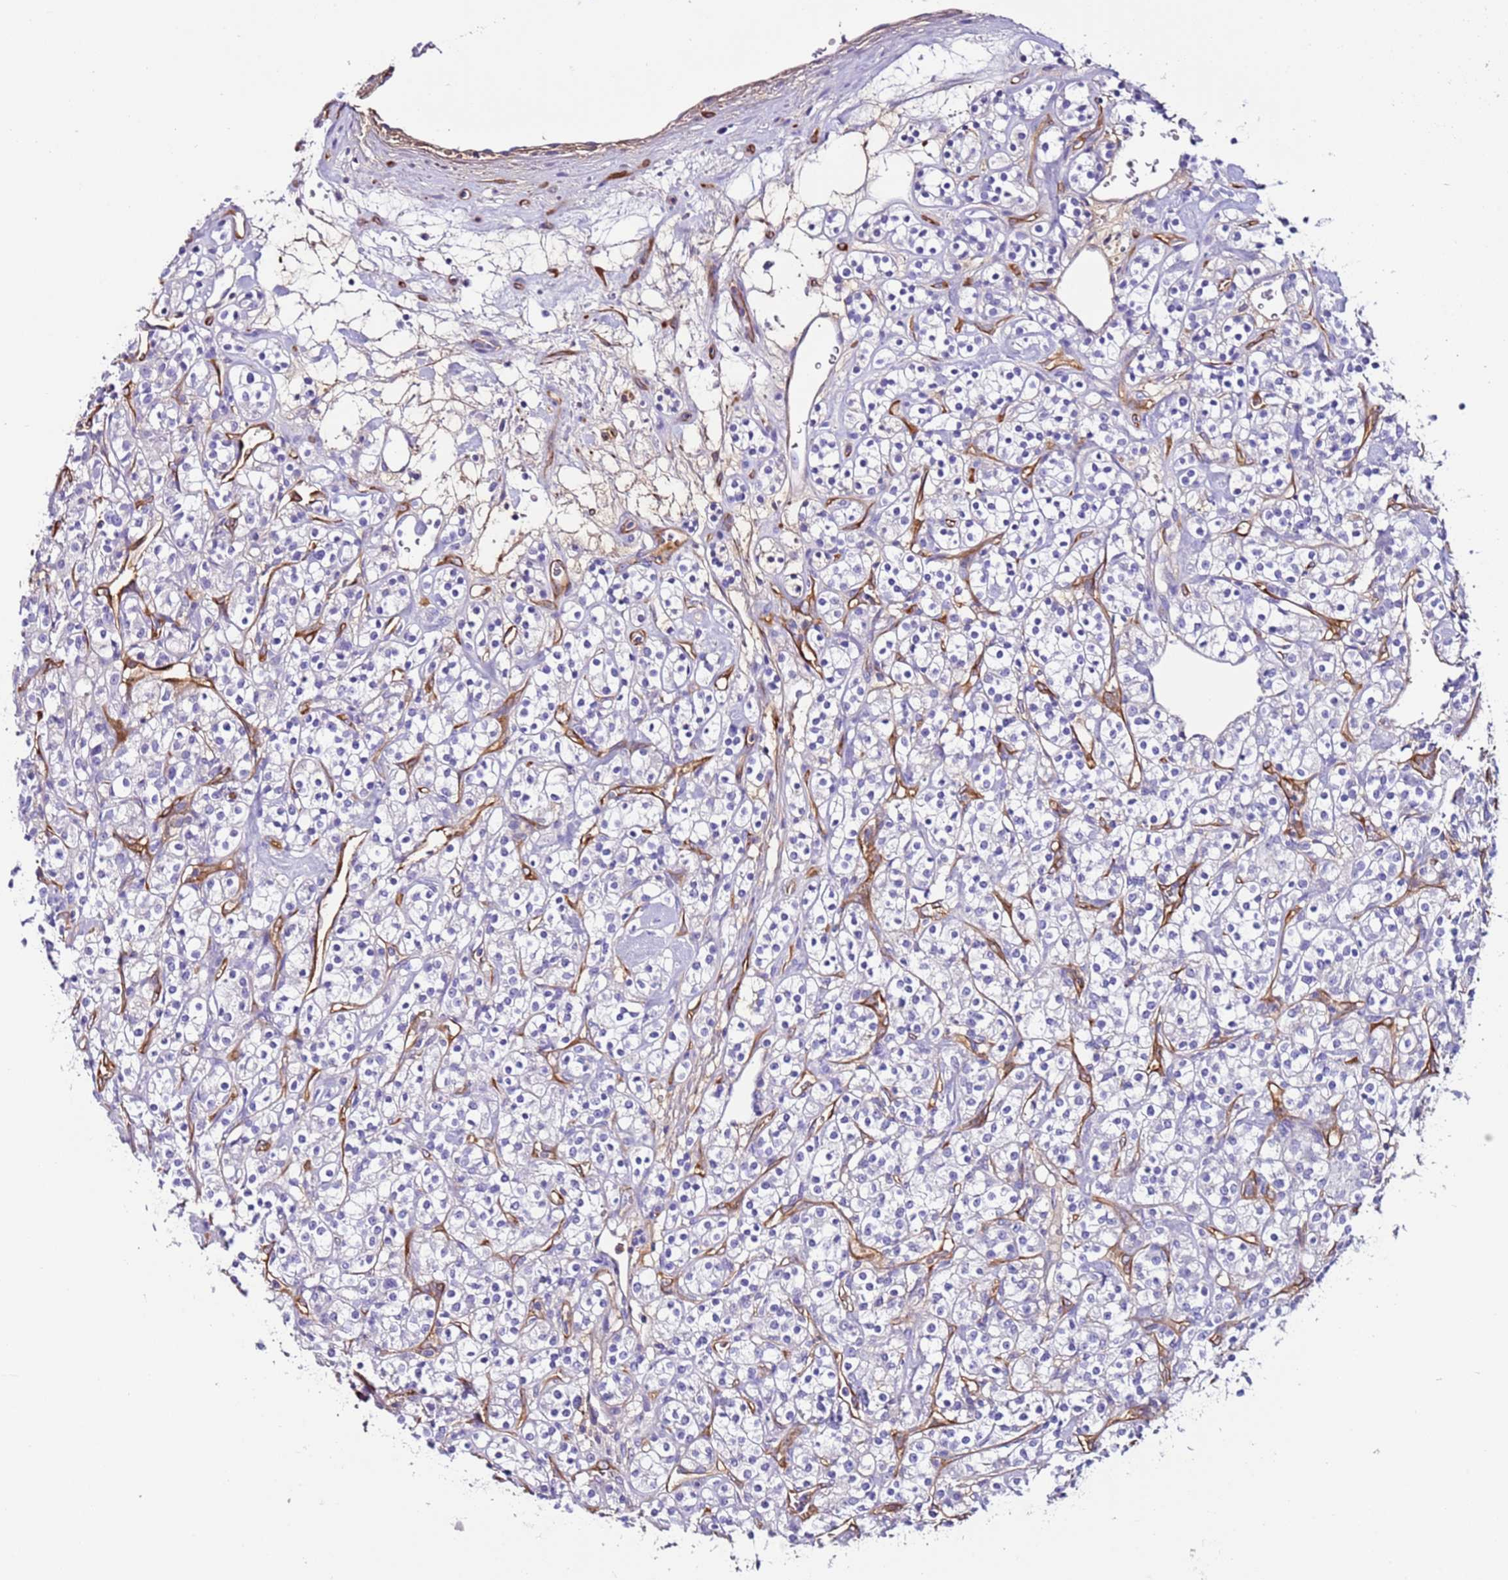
{"staining": {"intensity": "negative", "quantity": "none", "location": "none"}, "tissue": "renal cancer", "cell_type": "Tumor cells", "image_type": "cancer", "snomed": [{"axis": "morphology", "description": "Adenocarcinoma, NOS"}, {"axis": "topography", "description": "Kidney"}], "caption": "A micrograph of human adenocarcinoma (renal) is negative for staining in tumor cells.", "gene": "FAM174C", "patient": {"sex": "male", "age": 77}}